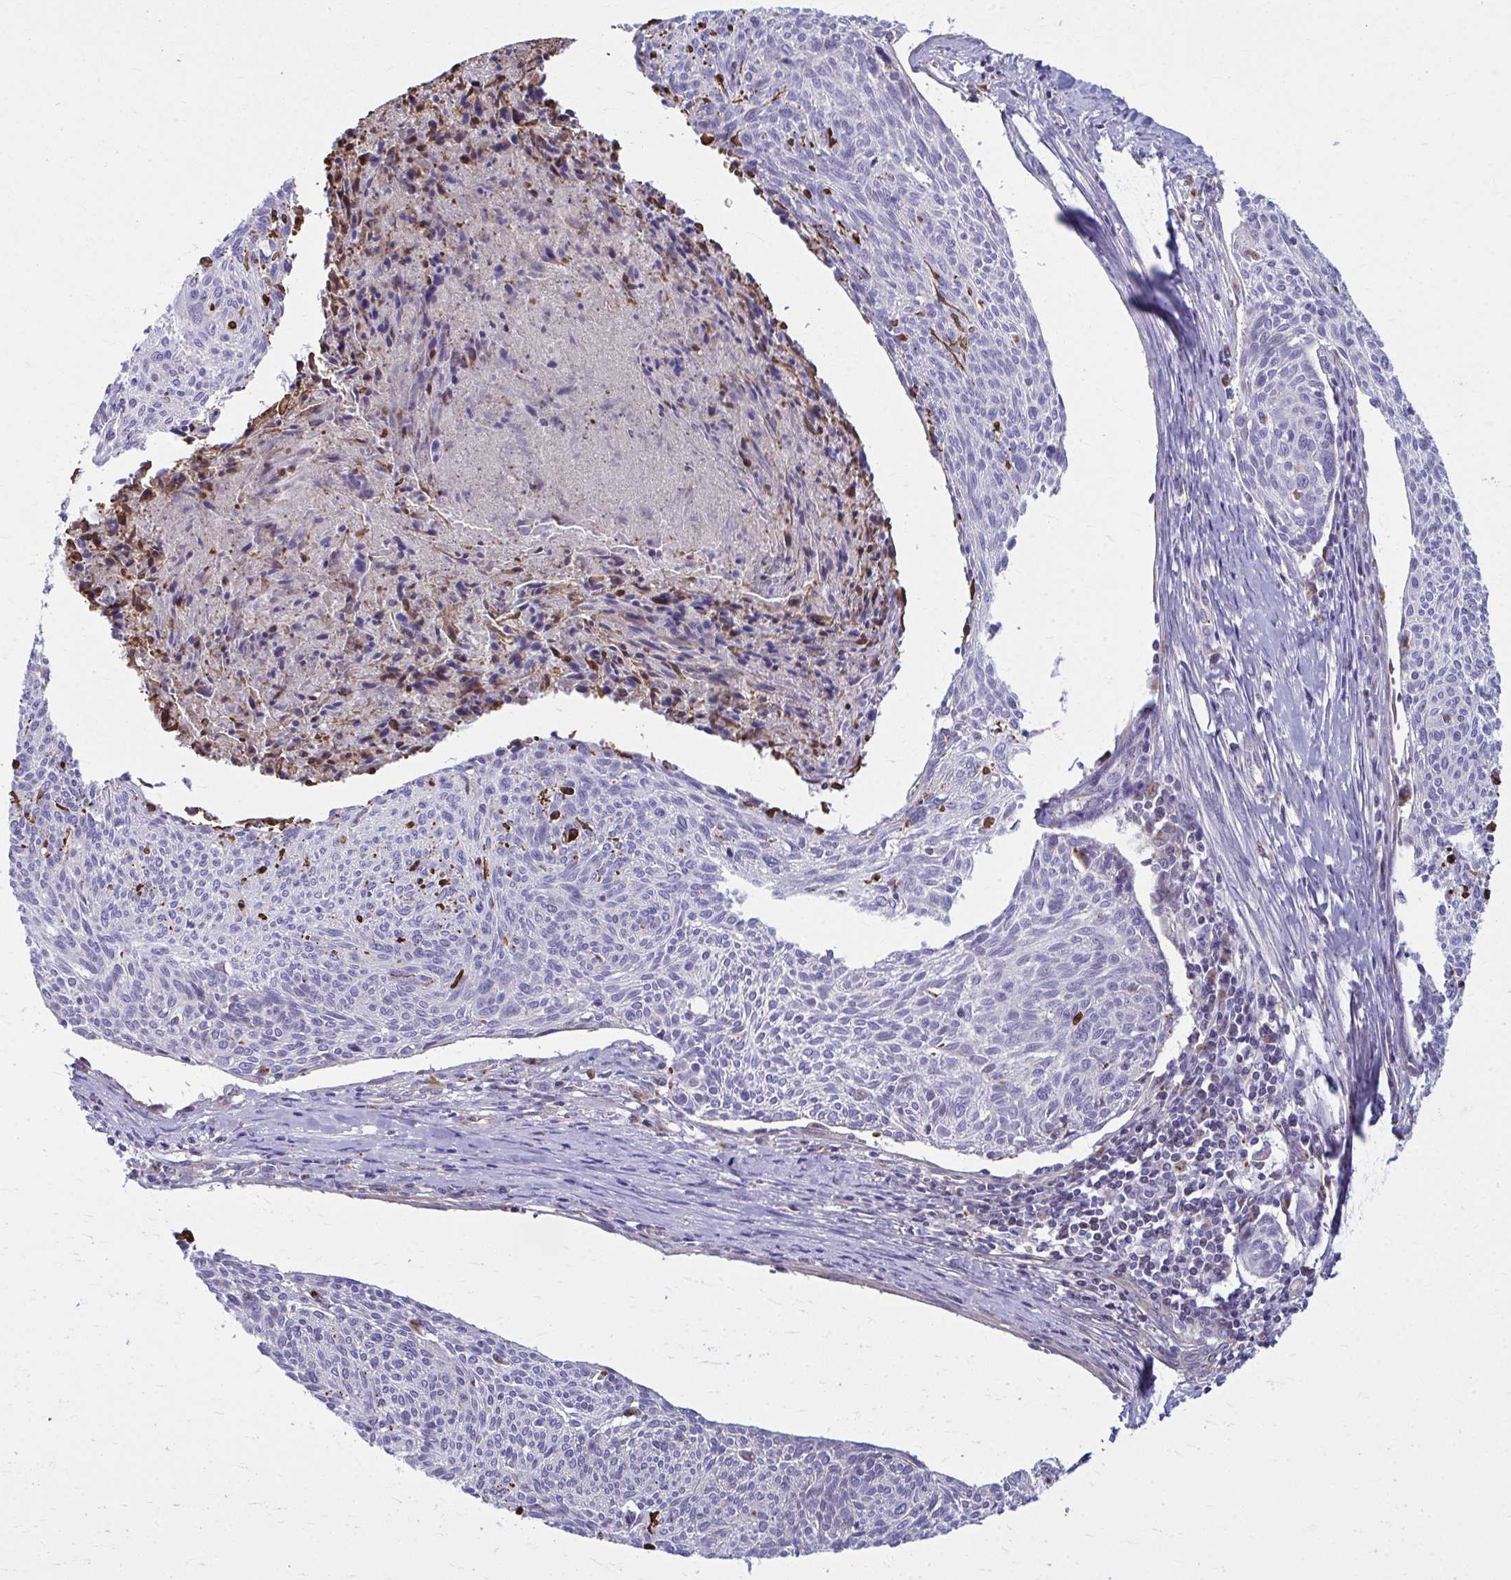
{"staining": {"intensity": "negative", "quantity": "none", "location": "none"}, "tissue": "cervical cancer", "cell_type": "Tumor cells", "image_type": "cancer", "snomed": [{"axis": "morphology", "description": "Squamous cell carcinoma, NOS"}, {"axis": "topography", "description": "Cervix"}], "caption": "Tumor cells are negative for brown protein staining in cervical cancer.", "gene": "LRRC4B", "patient": {"sex": "female", "age": 49}}